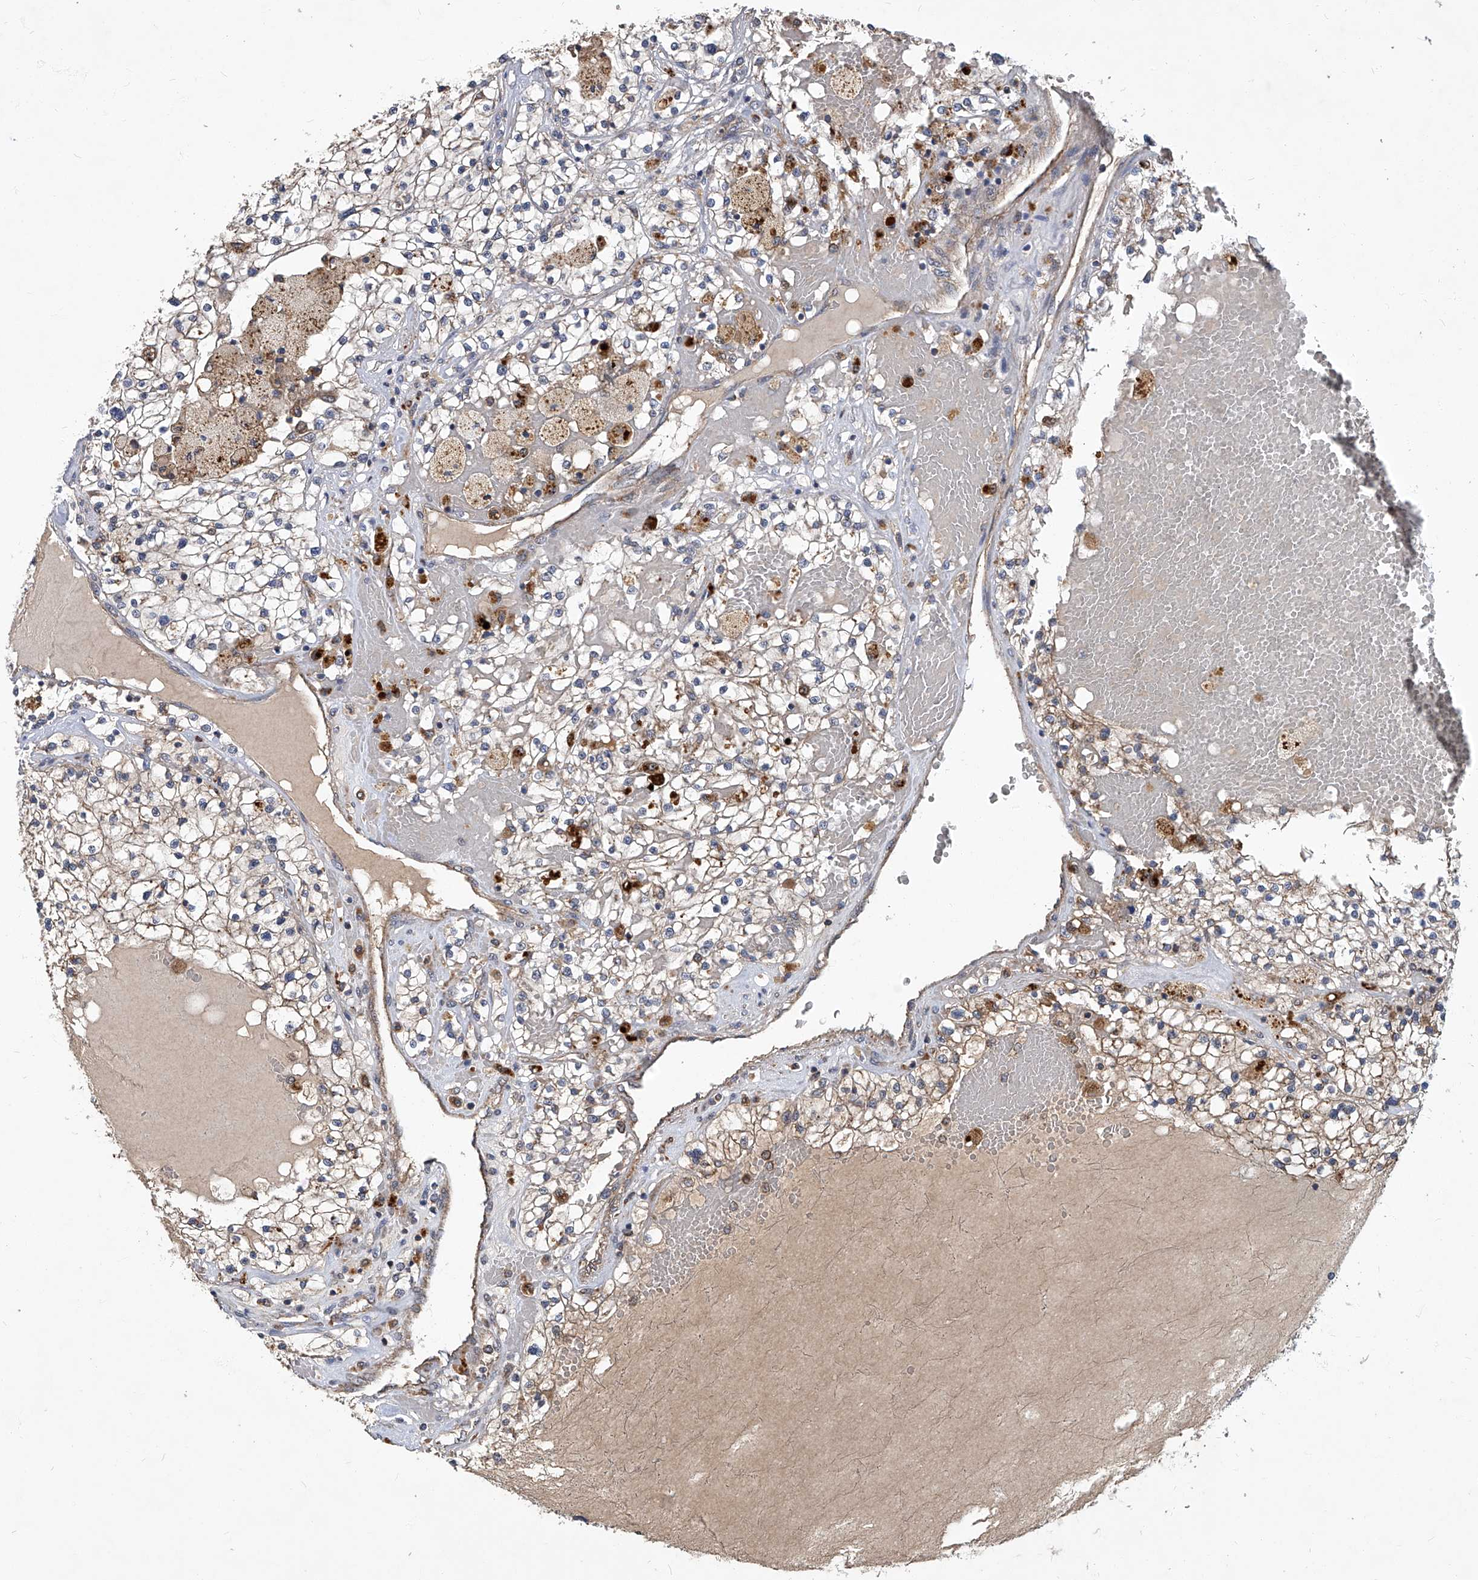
{"staining": {"intensity": "moderate", "quantity": "<25%", "location": "cytoplasmic/membranous"}, "tissue": "renal cancer", "cell_type": "Tumor cells", "image_type": "cancer", "snomed": [{"axis": "morphology", "description": "Normal tissue, NOS"}, {"axis": "morphology", "description": "Adenocarcinoma, NOS"}, {"axis": "topography", "description": "Kidney"}], "caption": "Moderate cytoplasmic/membranous staining is seen in approximately <25% of tumor cells in renal adenocarcinoma.", "gene": "TNFRSF13B", "patient": {"sex": "male", "age": 68}}